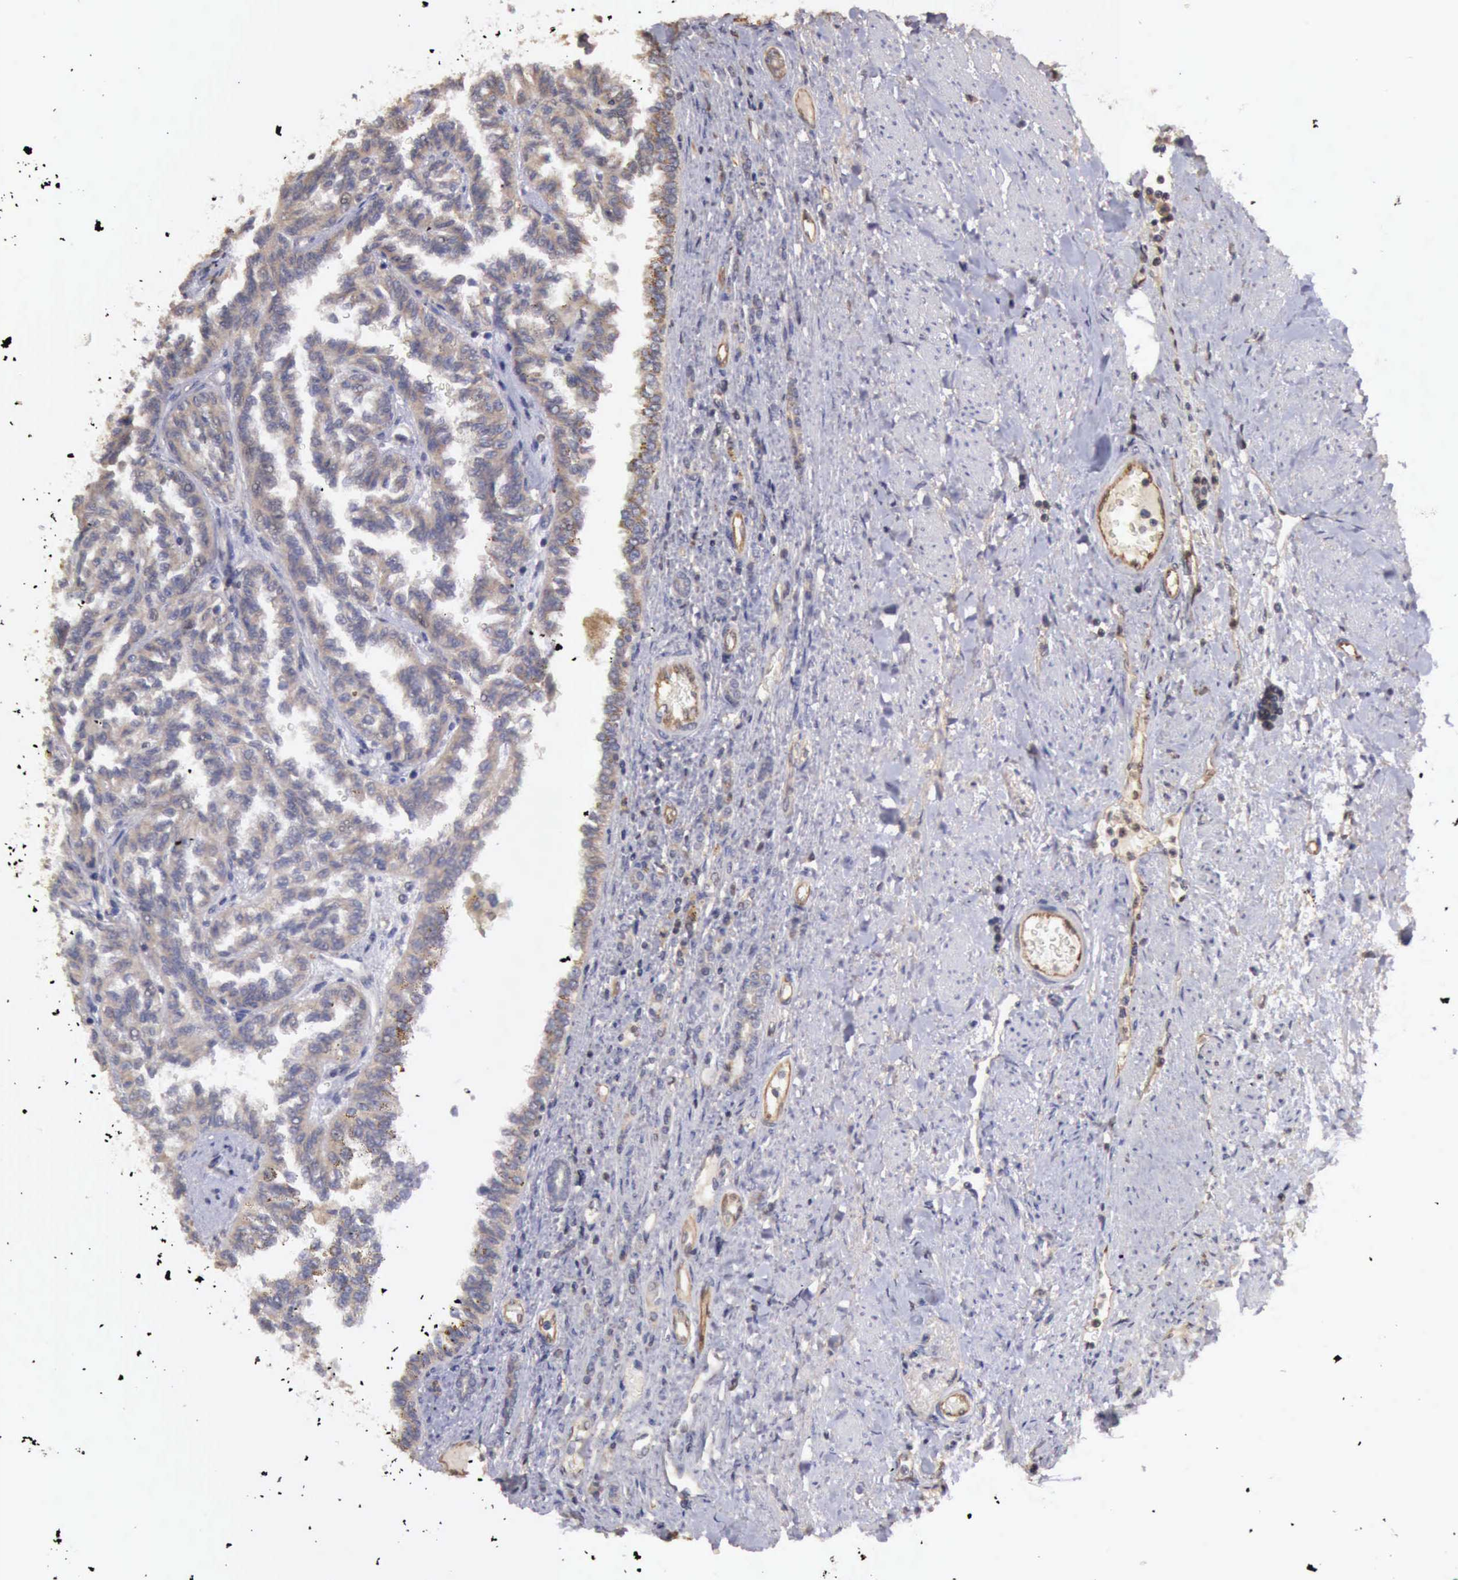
{"staining": {"intensity": "negative", "quantity": "none", "location": "none"}, "tissue": "renal cancer", "cell_type": "Tumor cells", "image_type": "cancer", "snomed": [{"axis": "morphology", "description": "Inflammation, NOS"}, {"axis": "morphology", "description": "Adenocarcinoma, NOS"}, {"axis": "topography", "description": "Kidney"}], "caption": "Renal adenocarcinoma stained for a protein using IHC reveals no staining tumor cells.", "gene": "BMX", "patient": {"sex": "male", "age": 68}}